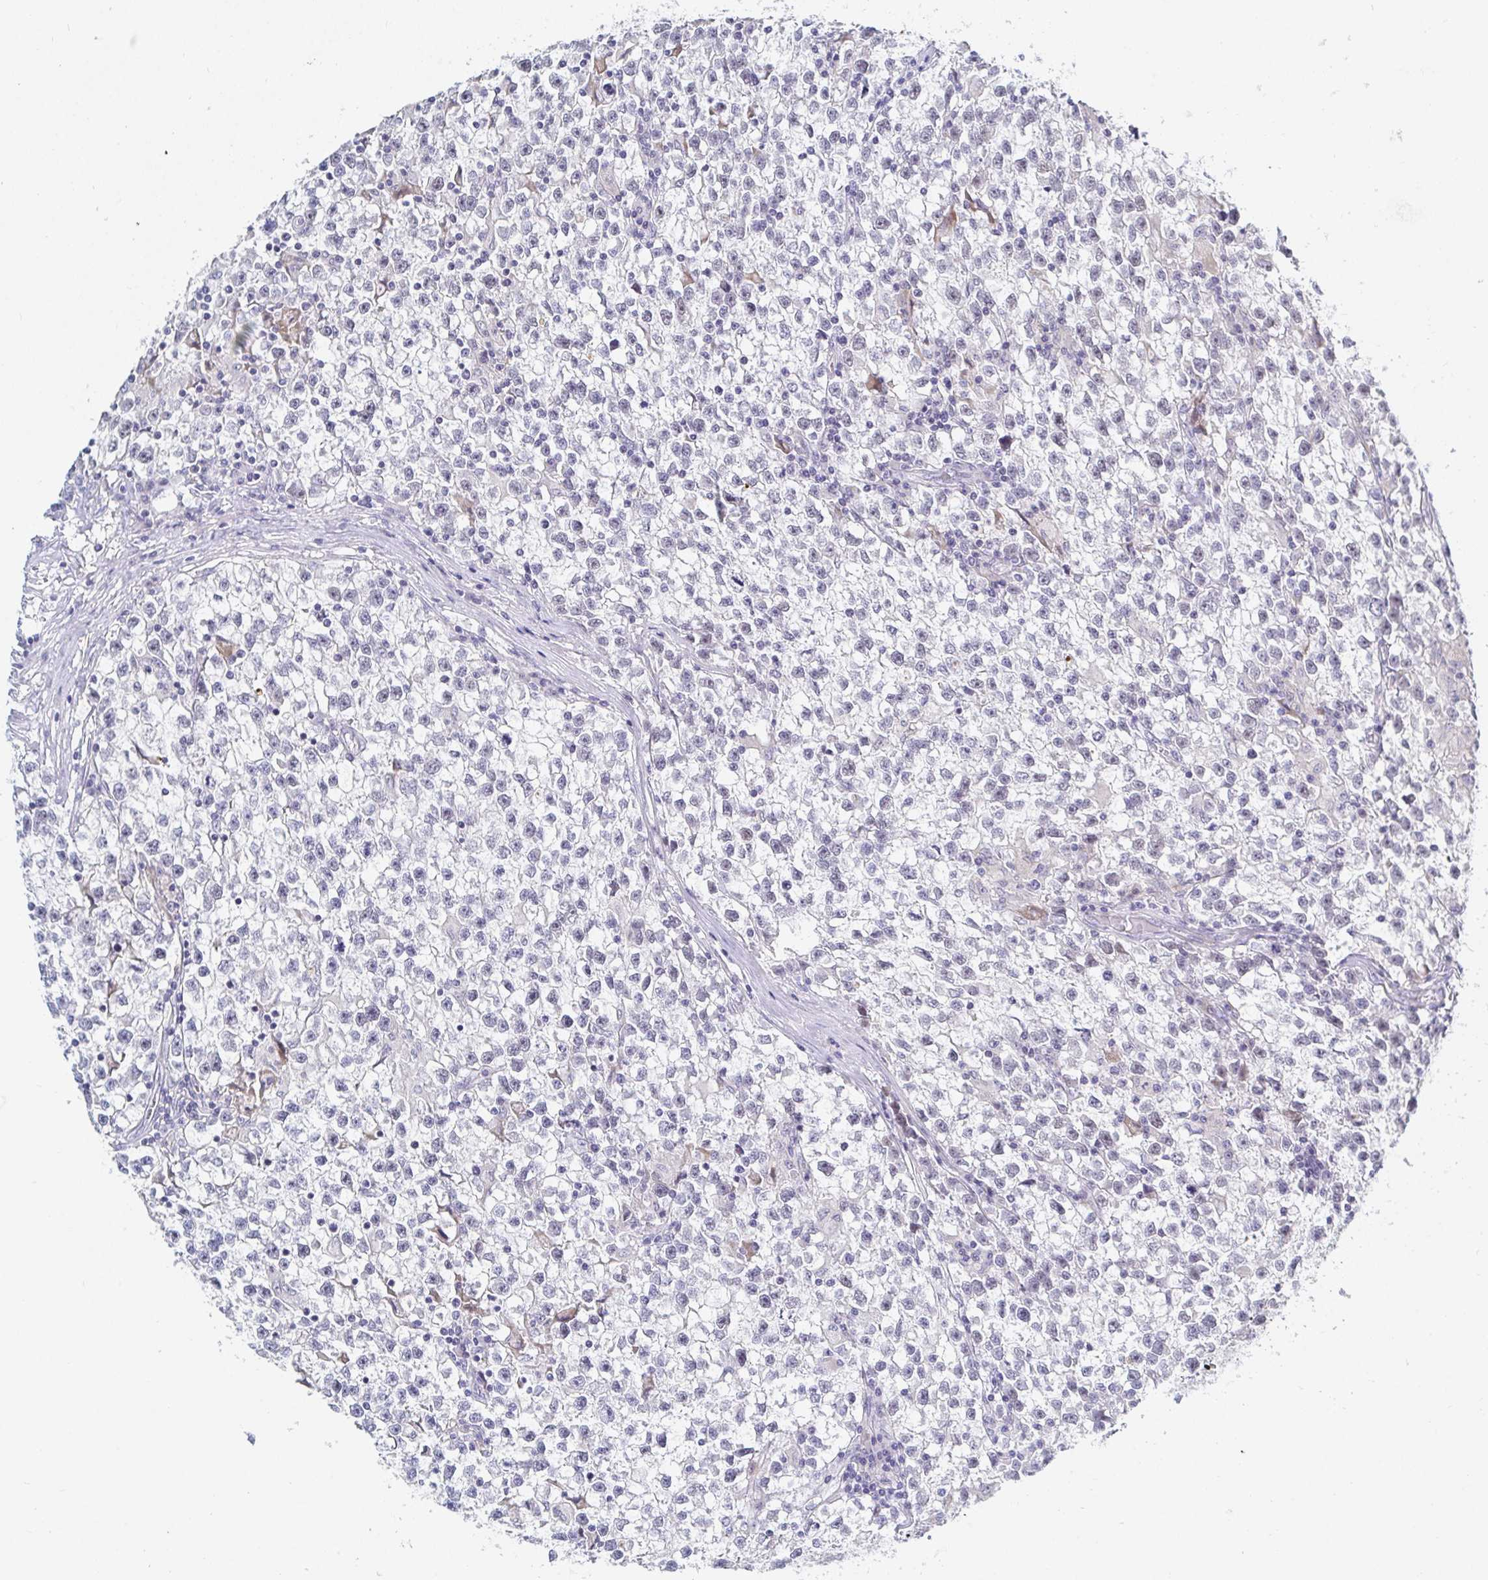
{"staining": {"intensity": "negative", "quantity": "none", "location": "none"}, "tissue": "testis cancer", "cell_type": "Tumor cells", "image_type": "cancer", "snomed": [{"axis": "morphology", "description": "Seminoma, NOS"}, {"axis": "topography", "description": "Testis"}], "caption": "Tumor cells are negative for brown protein staining in testis cancer (seminoma).", "gene": "OR10K1", "patient": {"sex": "male", "age": 31}}